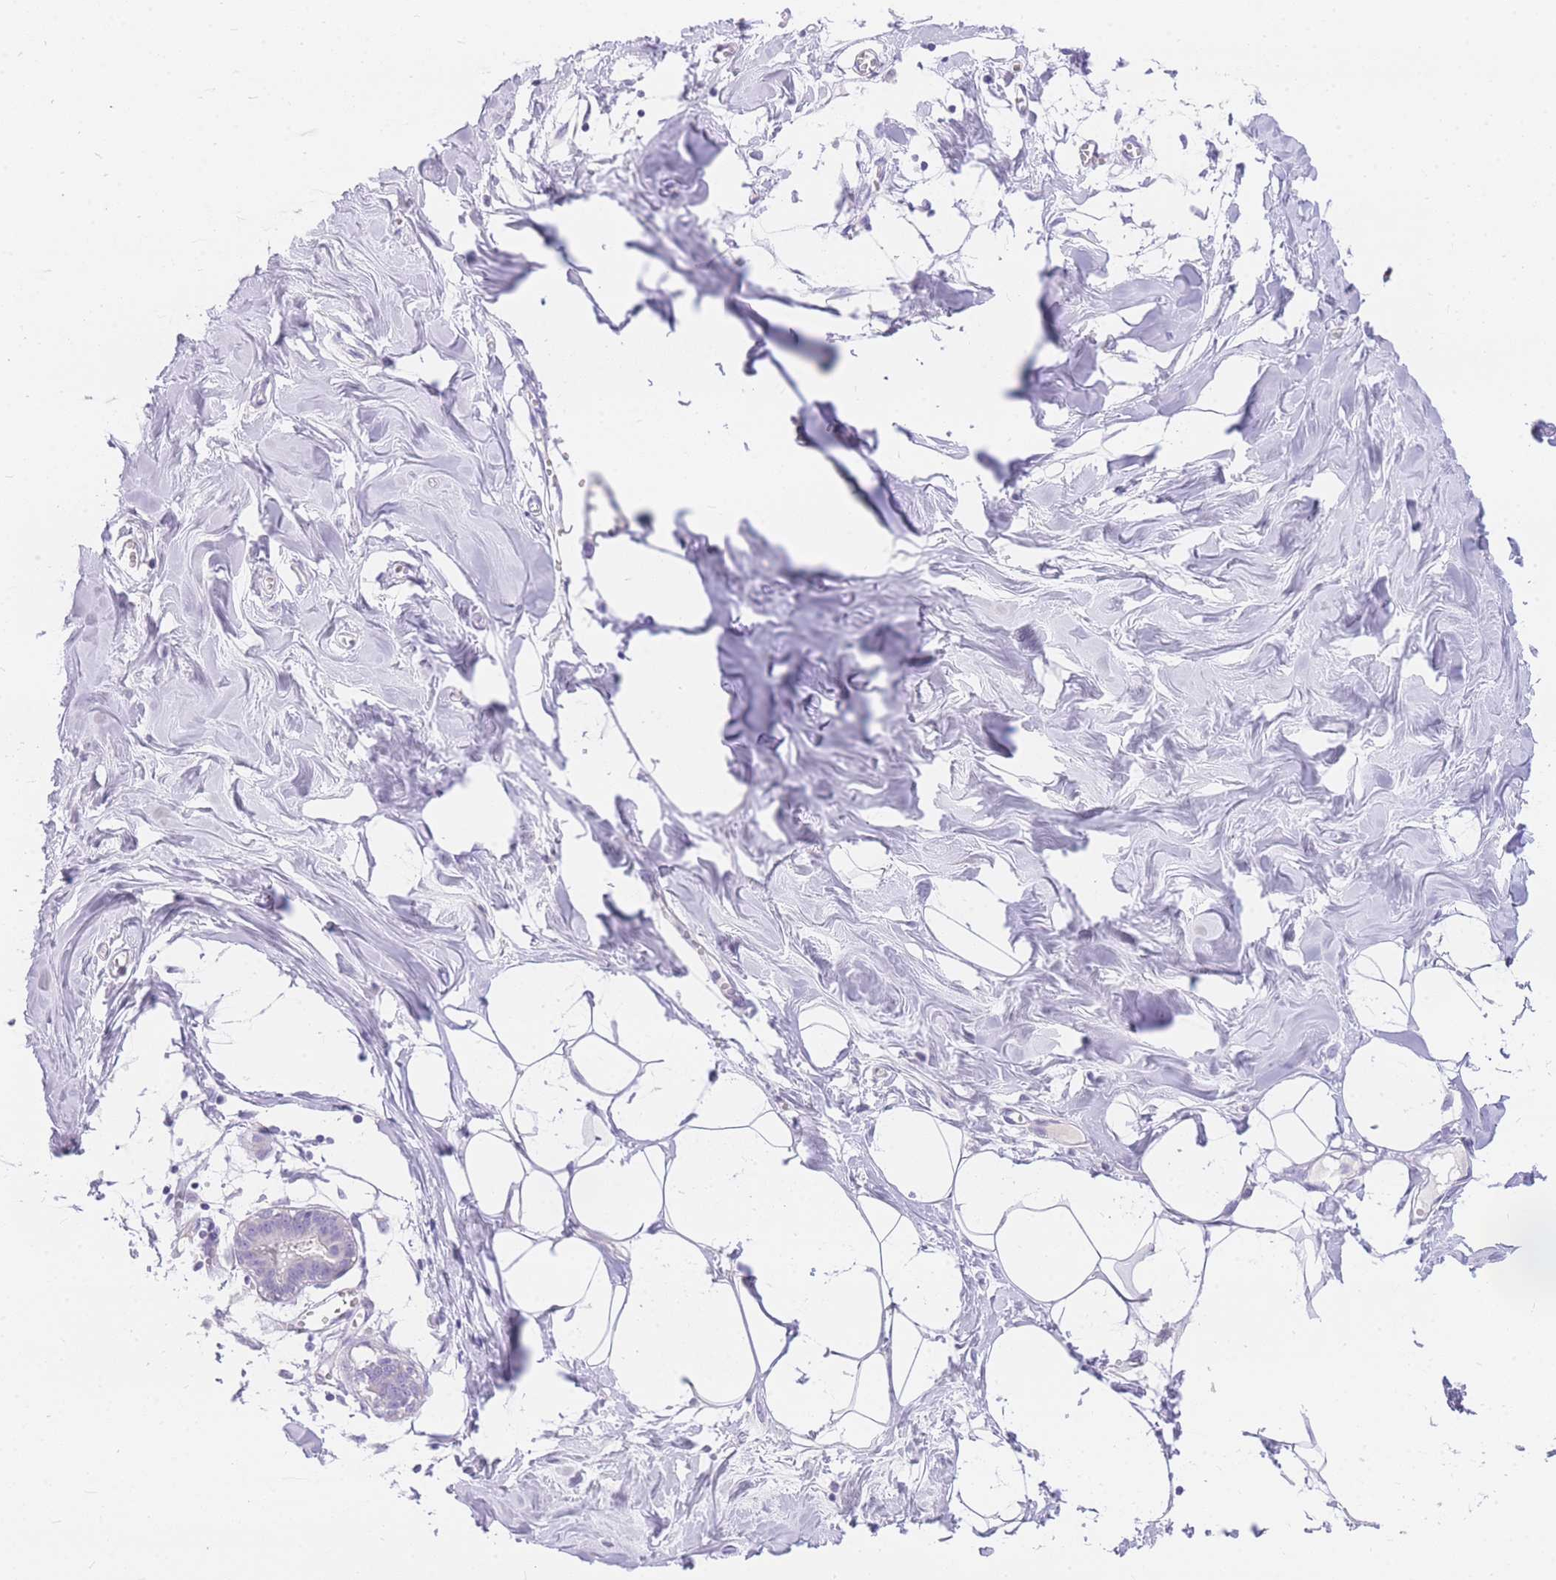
{"staining": {"intensity": "negative", "quantity": "none", "location": "none"}, "tissue": "breast", "cell_type": "Adipocytes", "image_type": "normal", "snomed": [{"axis": "morphology", "description": "Normal tissue, NOS"}, {"axis": "topography", "description": "Breast"}], "caption": "Immunohistochemical staining of benign human breast displays no significant expression in adipocytes. (DAB (3,3'-diaminobenzidine) immunohistochemistry (IHC) visualized using brightfield microscopy, high magnification).", "gene": "UPK1A", "patient": {"sex": "female", "age": 27}}